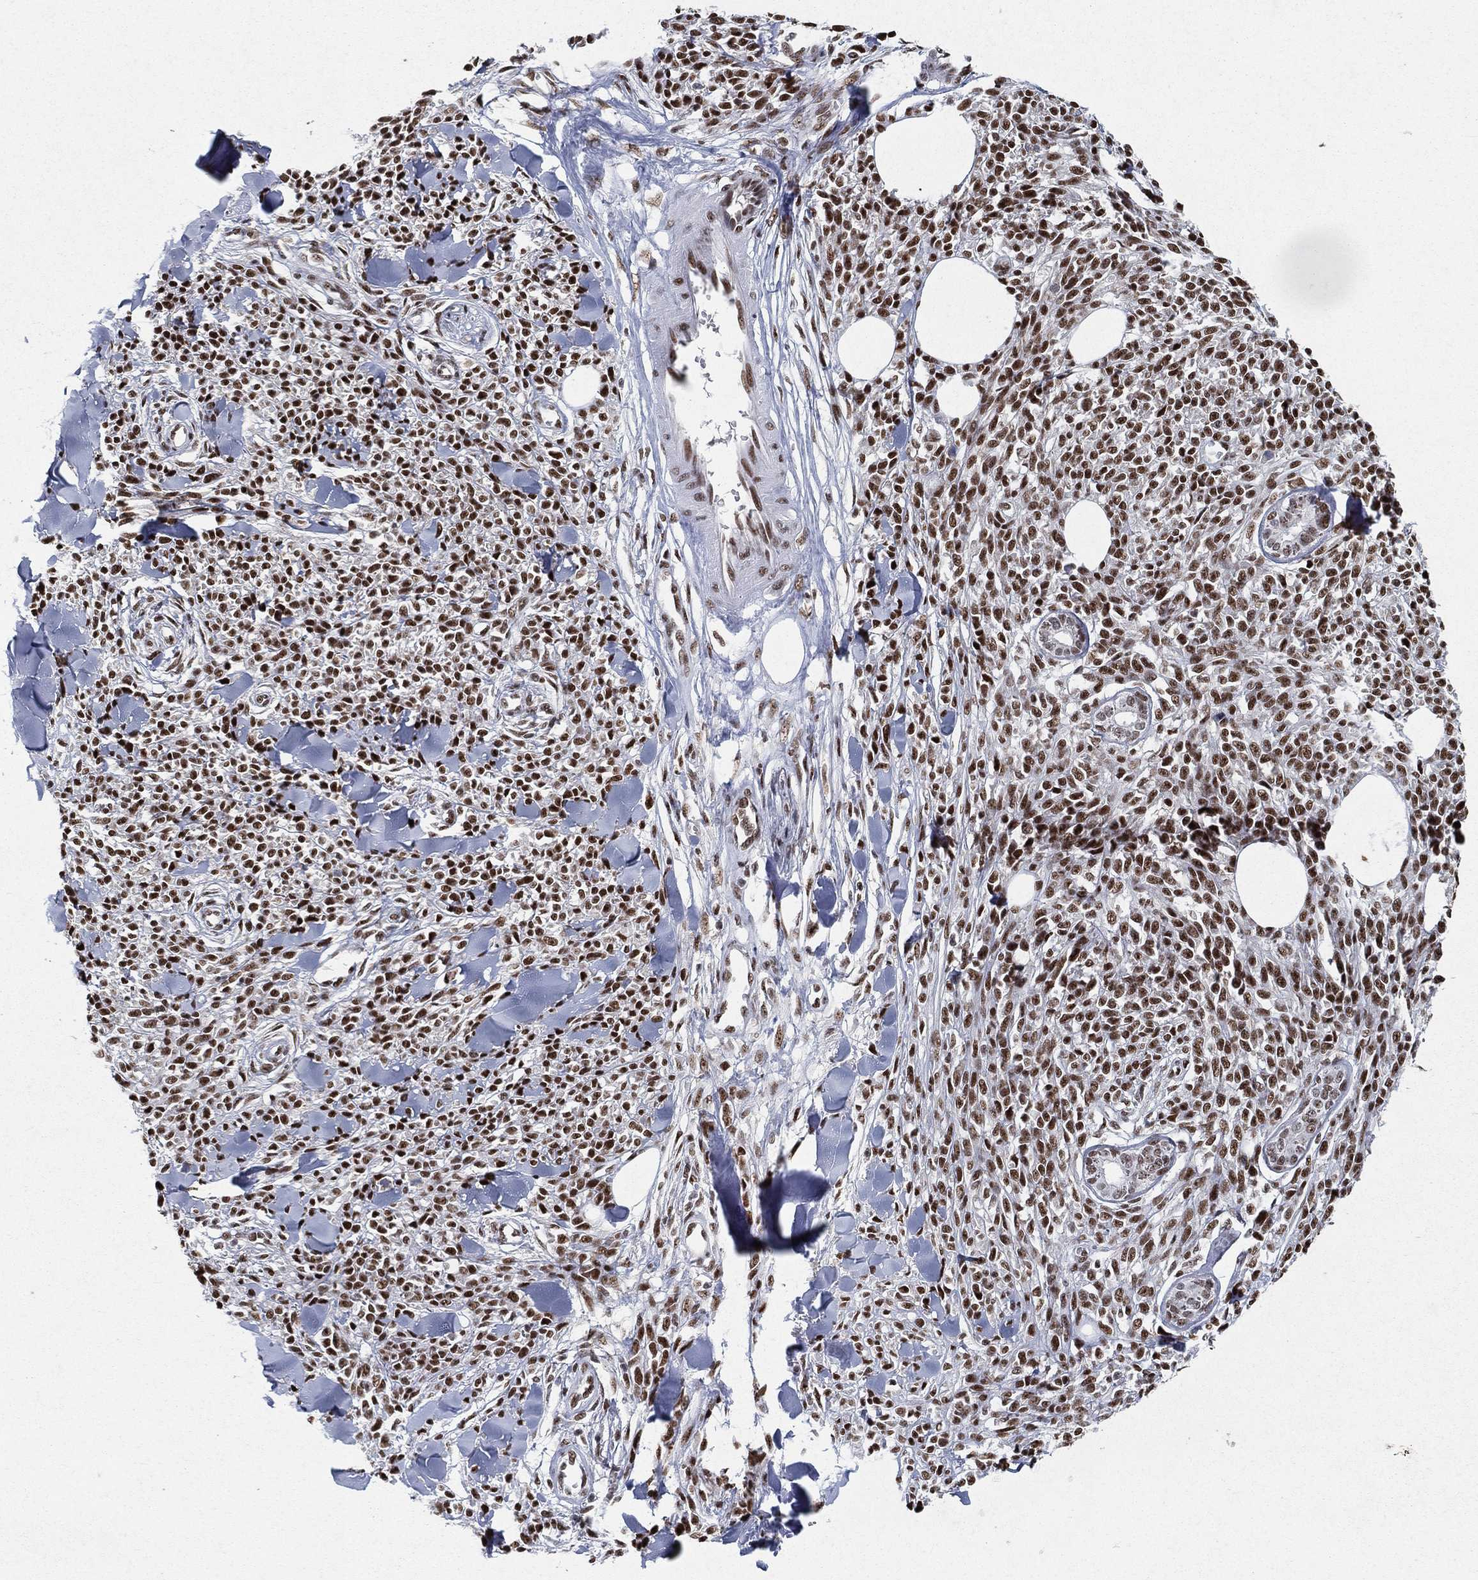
{"staining": {"intensity": "strong", "quantity": ">75%", "location": "nuclear"}, "tissue": "melanoma", "cell_type": "Tumor cells", "image_type": "cancer", "snomed": [{"axis": "morphology", "description": "Malignant melanoma, NOS"}, {"axis": "topography", "description": "Skin"}, {"axis": "topography", "description": "Skin of trunk"}], "caption": "Human malignant melanoma stained for a protein (brown) demonstrates strong nuclear positive staining in about >75% of tumor cells.", "gene": "DDX27", "patient": {"sex": "male", "age": 74}}